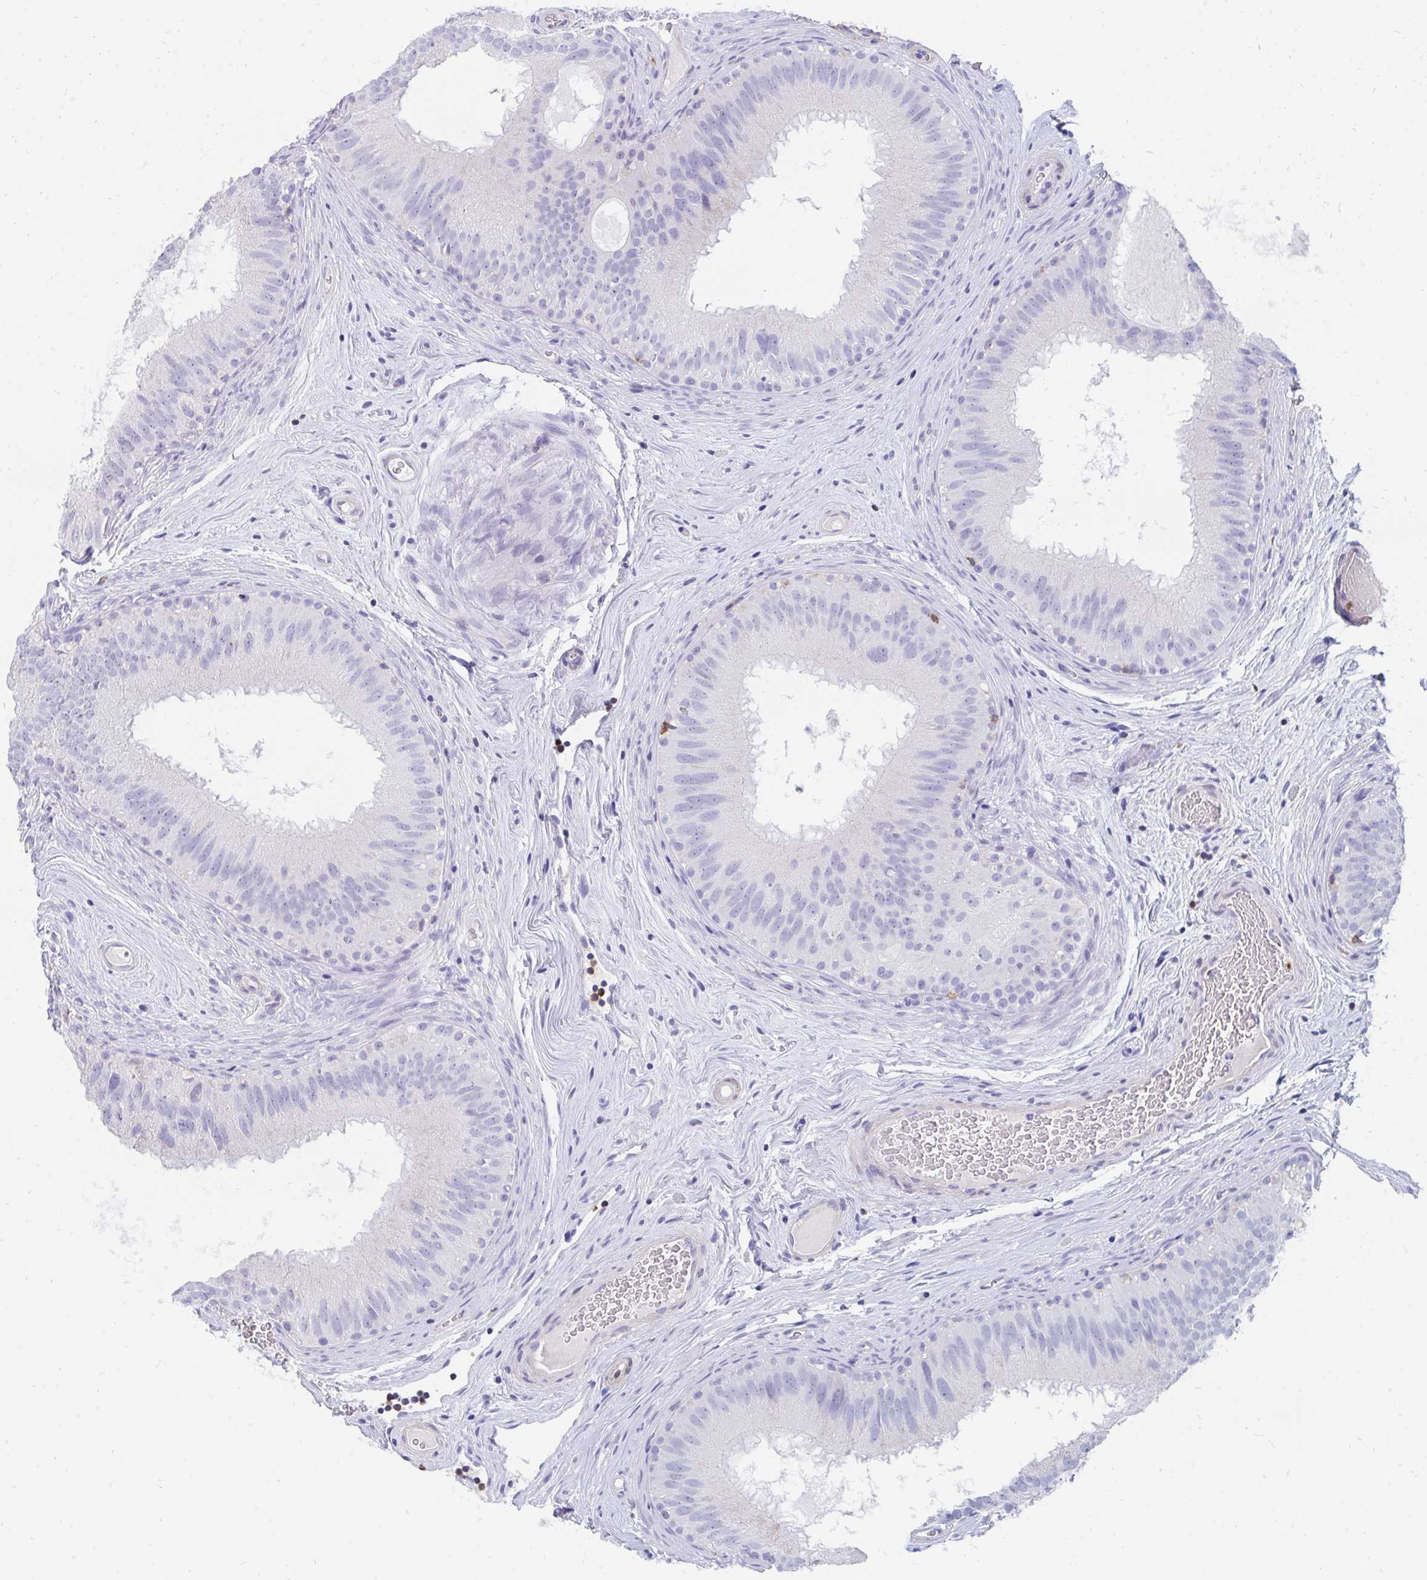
{"staining": {"intensity": "negative", "quantity": "none", "location": "none"}, "tissue": "epididymis", "cell_type": "Glandular cells", "image_type": "normal", "snomed": [{"axis": "morphology", "description": "Normal tissue, NOS"}, {"axis": "topography", "description": "Epididymis"}], "caption": "This is a micrograph of immunohistochemistry staining of benign epididymis, which shows no positivity in glandular cells. The staining was performed using DAB (3,3'-diaminobenzidine) to visualize the protein expression in brown, while the nuclei were stained in blue with hematoxylin (Magnification: 20x).", "gene": "CD7", "patient": {"sex": "male", "age": 44}}